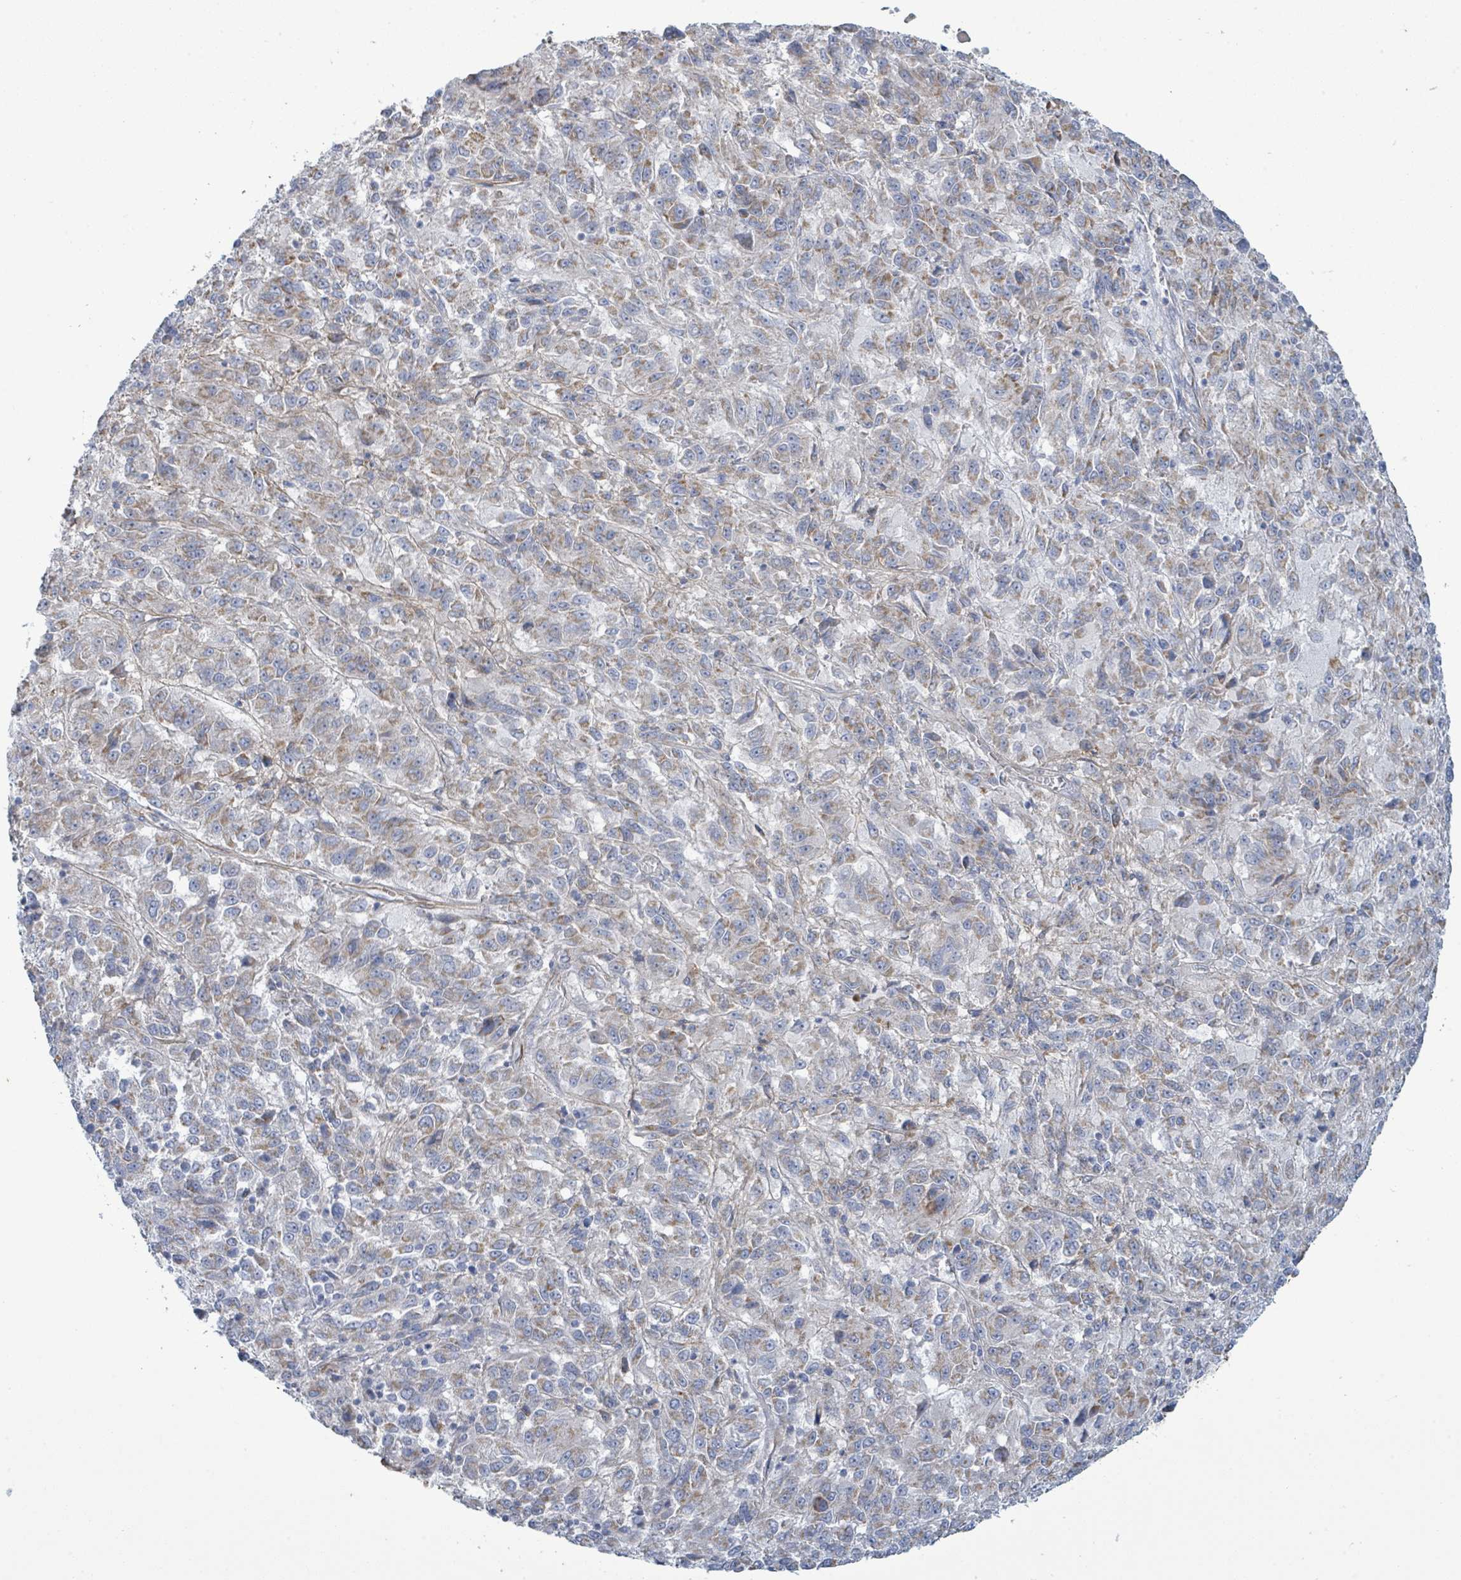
{"staining": {"intensity": "moderate", "quantity": "25%-75%", "location": "cytoplasmic/membranous"}, "tissue": "melanoma", "cell_type": "Tumor cells", "image_type": "cancer", "snomed": [{"axis": "morphology", "description": "Malignant melanoma, Metastatic site"}, {"axis": "topography", "description": "Lung"}], "caption": "A brown stain labels moderate cytoplasmic/membranous positivity of a protein in human malignant melanoma (metastatic site) tumor cells.", "gene": "ALG12", "patient": {"sex": "male", "age": 64}}